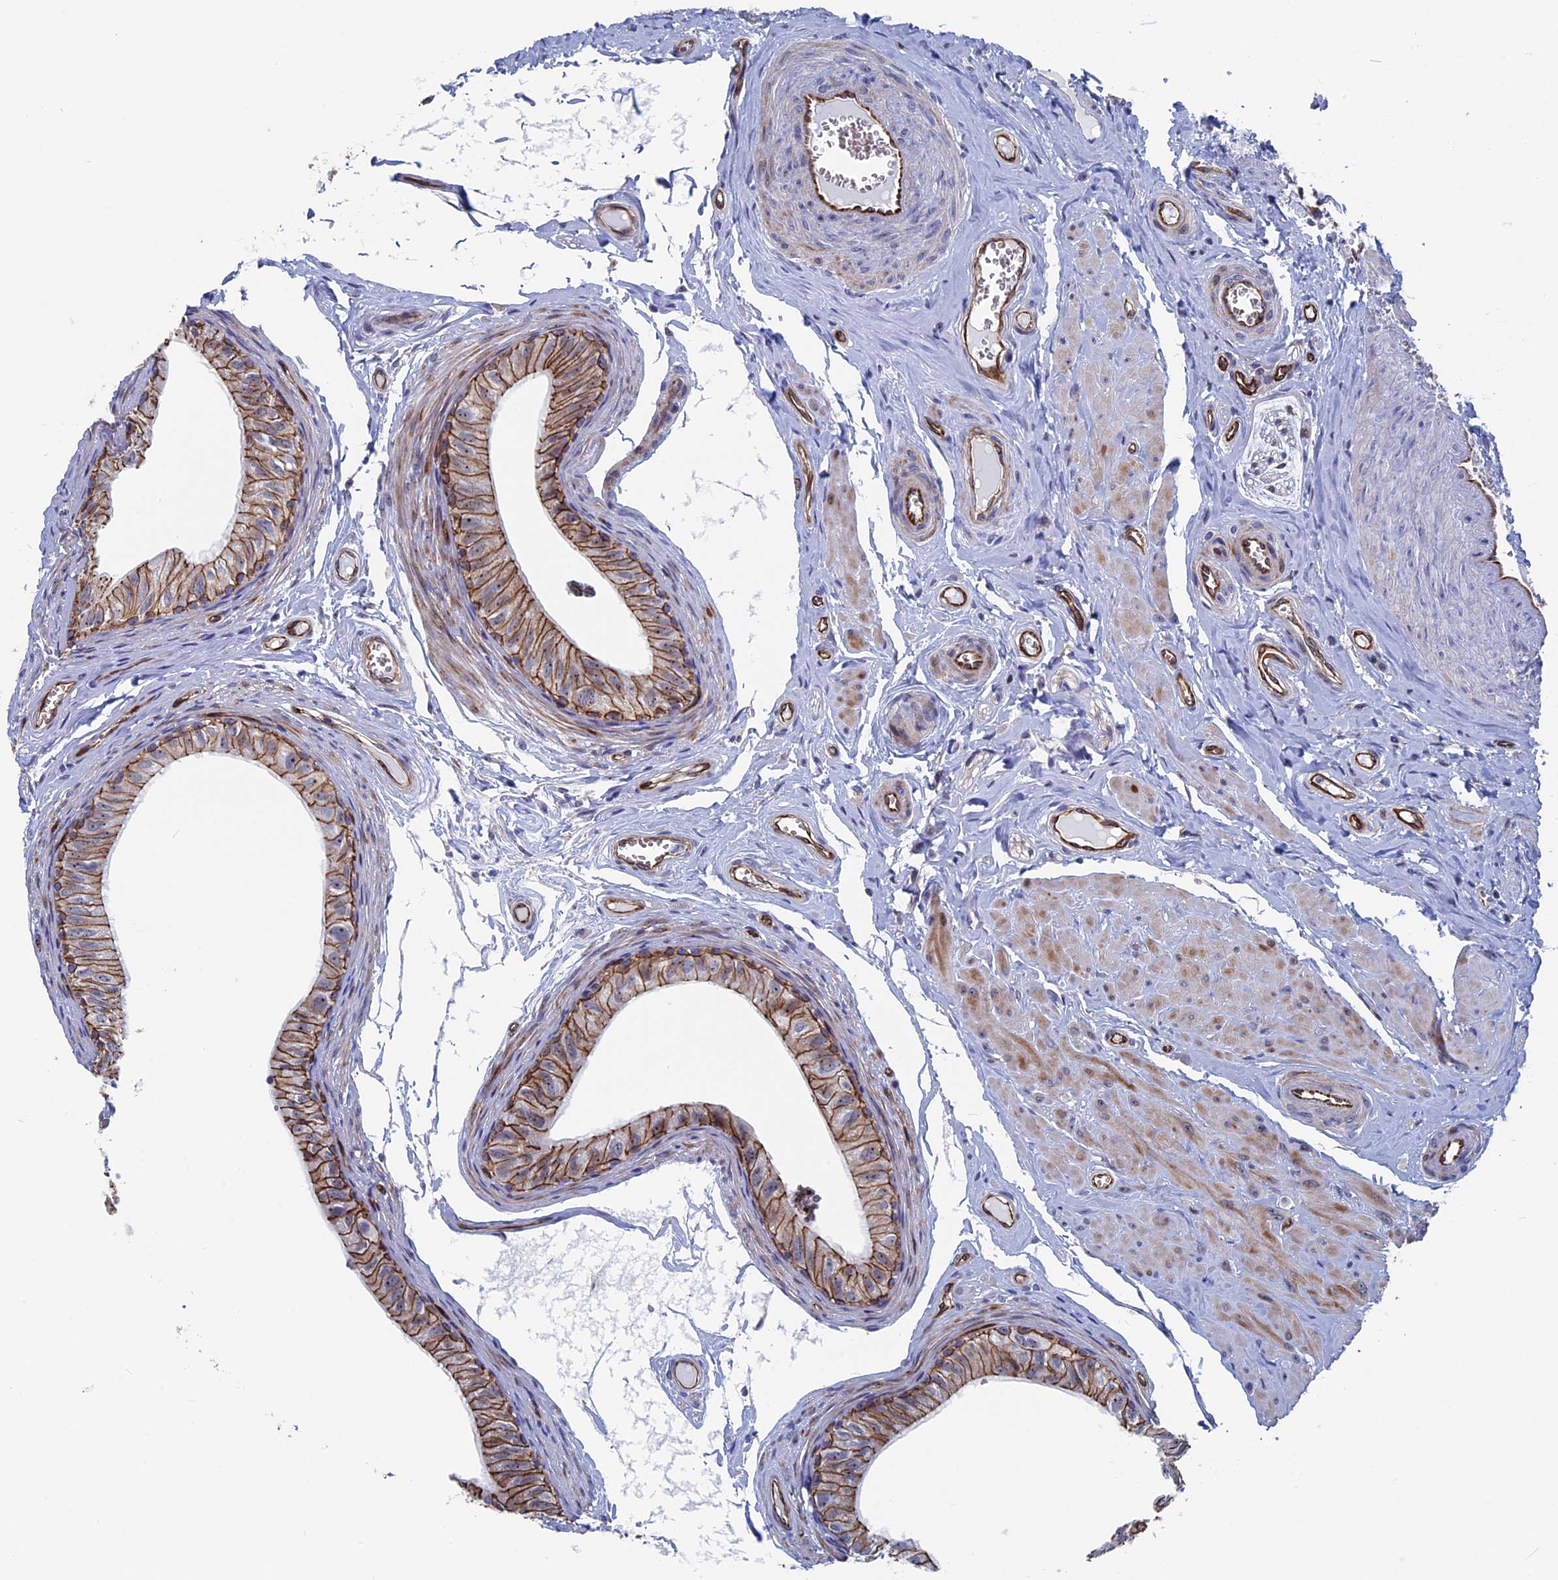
{"staining": {"intensity": "moderate", "quantity": ">75%", "location": "cytoplasmic/membranous,nuclear"}, "tissue": "epididymis", "cell_type": "Glandular cells", "image_type": "normal", "snomed": [{"axis": "morphology", "description": "Normal tissue, NOS"}, {"axis": "topography", "description": "Epididymis"}], "caption": "Normal epididymis demonstrates moderate cytoplasmic/membranous,nuclear expression in approximately >75% of glandular cells, visualized by immunohistochemistry.", "gene": "EXOSC9", "patient": {"sex": "male", "age": 42}}